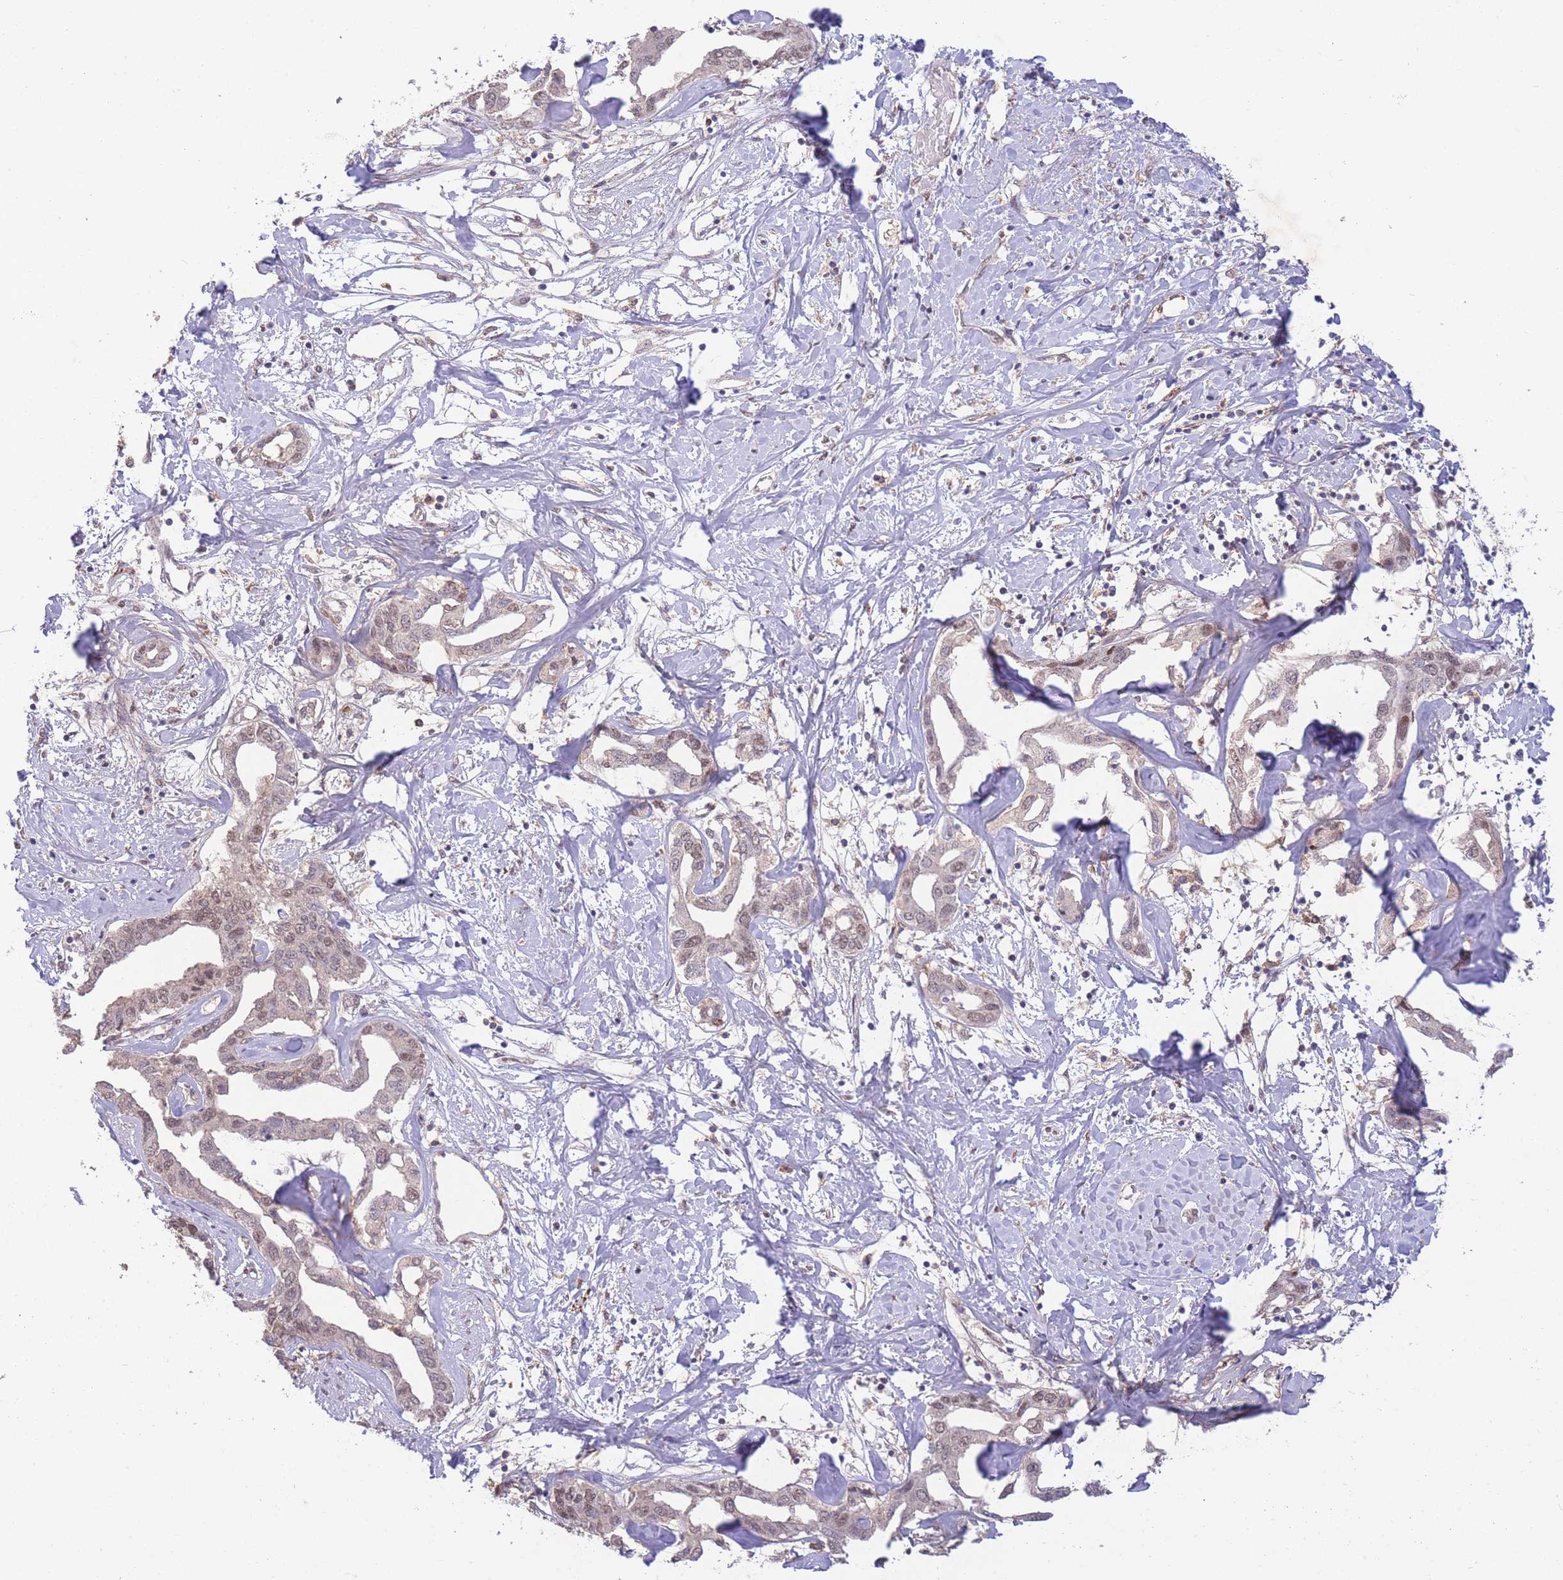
{"staining": {"intensity": "weak", "quantity": "25%-75%", "location": "nuclear"}, "tissue": "liver cancer", "cell_type": "Tumor cells", "image_type": "cancer", "snomed": [{"axis": "morphology", "description": "Cholangiocarcinoma"}, {"axis": "topography", "description": "Liver"}], "caption": "High-magnification brightfield microscopy of cholangiocarcinoma (liver) stained with DAB (brown) and counterstained with hematoxylin (blue). tumor cells exhibit weak nuclear staining is appreciated in approximately25%-75% of cells.", "gene": "RNF144B", "patient": {"sex": "male", "age": 59}}